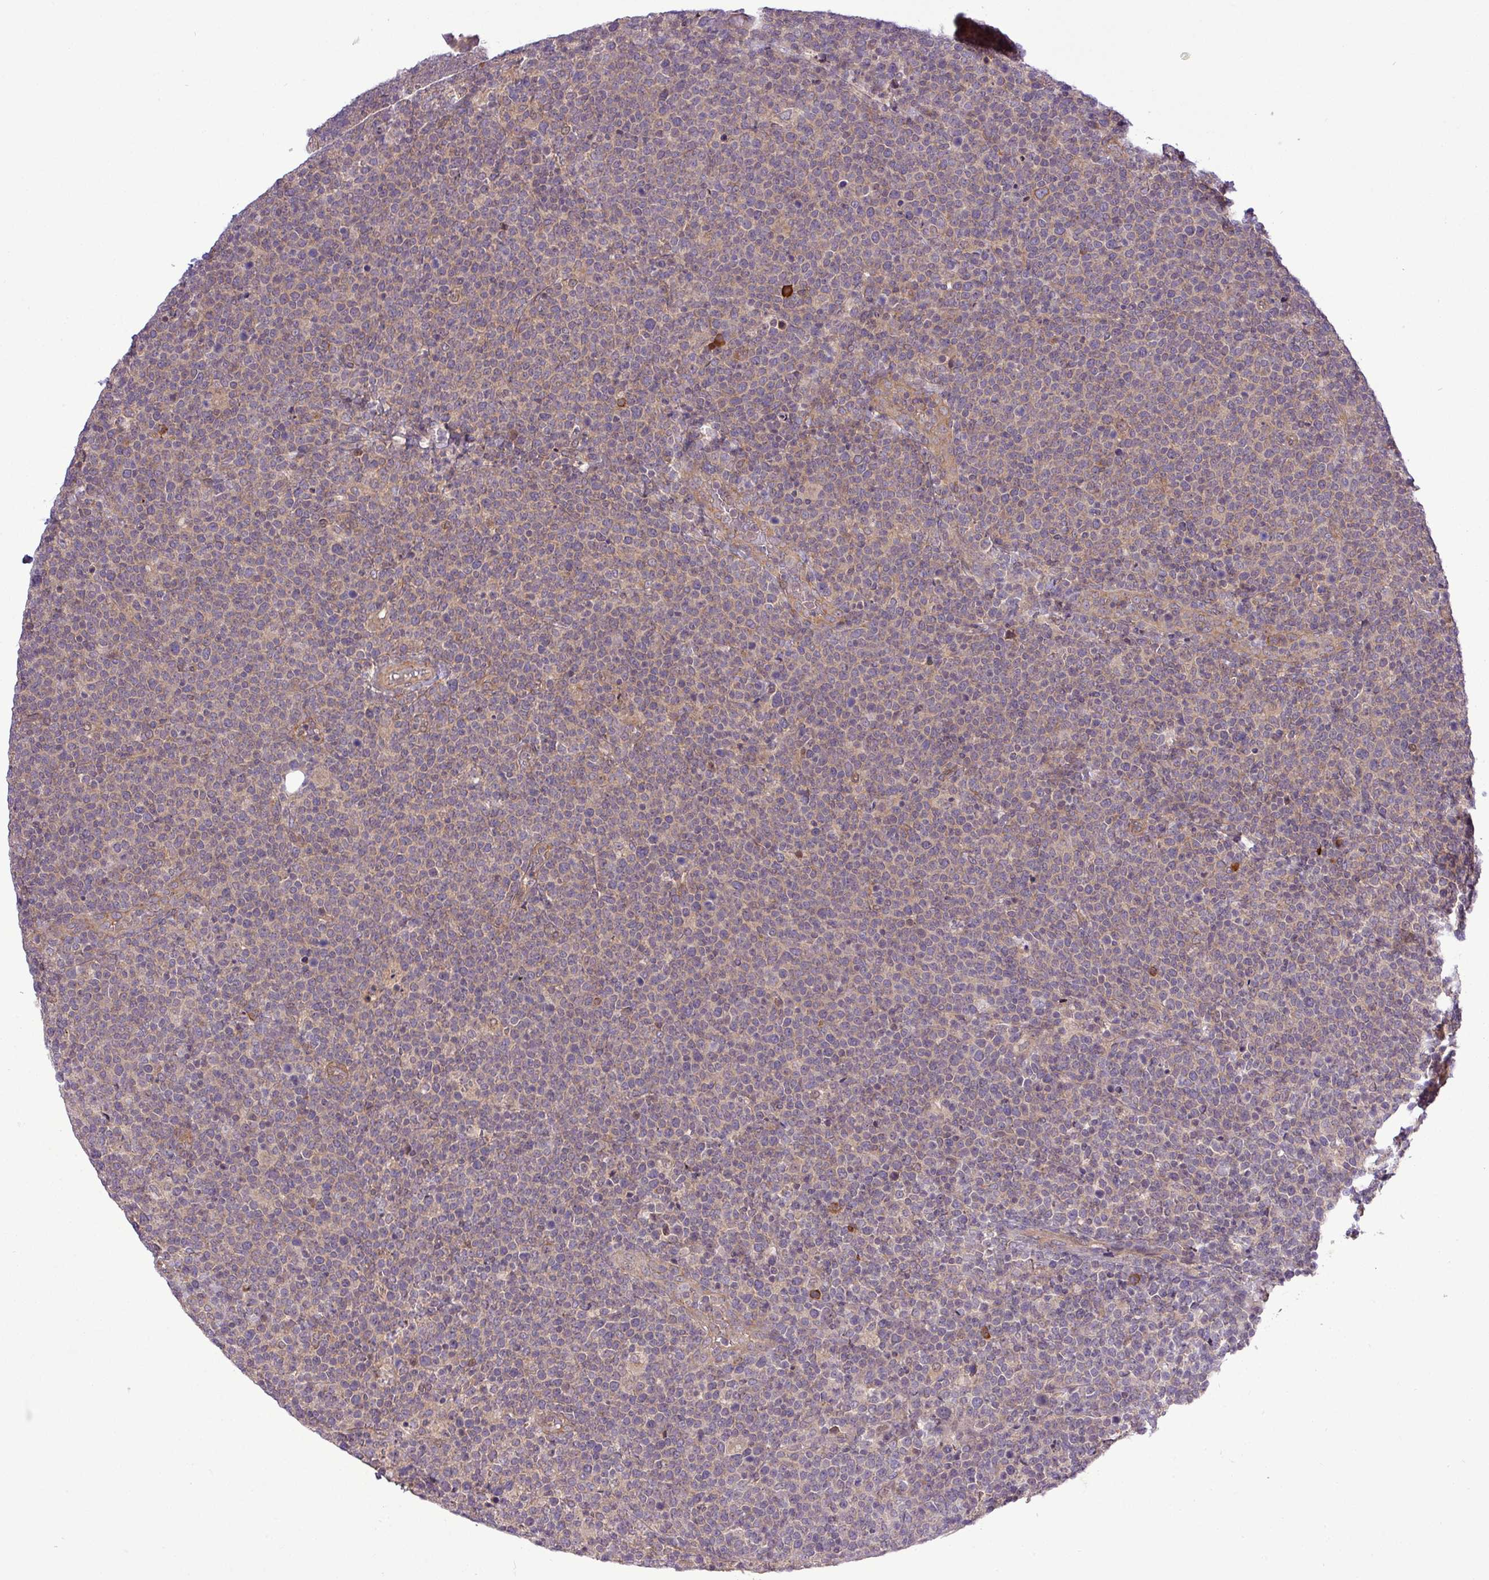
{"staining": {"intensity": "negative", "quantity": "none", "location": "none"}, "tissue": "lymphoma", "cell_type": "Tumor cells", "image_type": "cancer", "snomed": [{"axis": "morphology", "description": "Malignant lymphoma, non-Hodgkin's type, High grade"}, {"axis": "topography", "description": "Lymph node"}], "caption": "Protein analysis of high-grade malignant lymphoma, non-Hodgkin's type demonstrates no significant expression in tumor cells.", "gene": "FAM222B", "patient": {"sex": "male", "age": 61}}